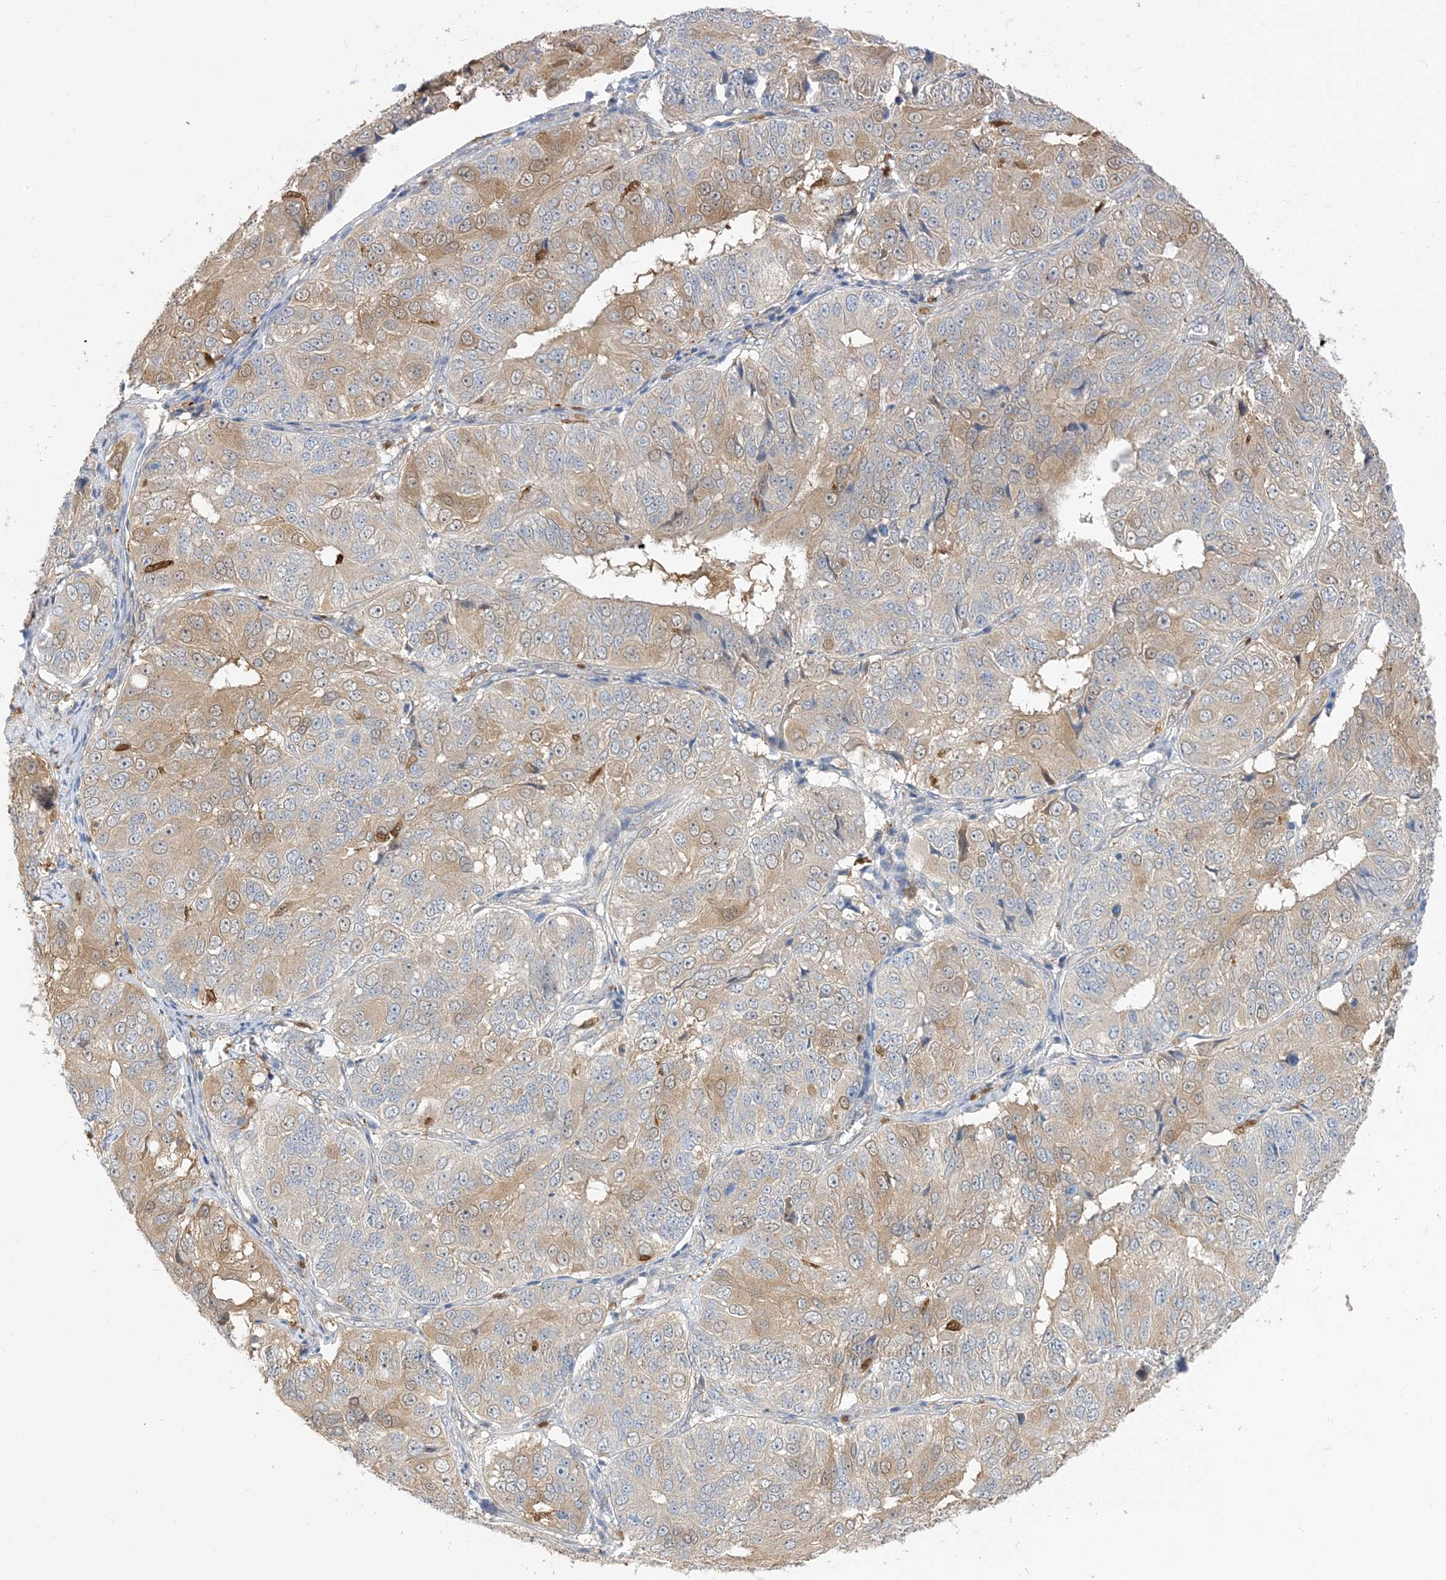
{"staining": {"intensity": "moderate", "quantity": "<25%", "location": "cytoplasmic/membranous"}, "tissue": "ovarian cancer", "cell_type": "Tumor cells", "image_type": "cancer", "snomed": [{"axis": "morphology", "description": "Carcinoma, endometroid"}, {"axis": "topography", "description": "Ovary"}], "caption": "Immunohistochemical staining of endometroid carcinoma (ovarian) exhibits moderate cytoplasmic/membranous protein positivity in about <25% of tumor cells. (Stains: DAB (3,3'-diaminobenzidine) in brown, nuclei in blue, Microscopy: brightfield microscopy at high magnification).", "gene": "NAGK", "patient": {"sex": "female", "age": 51}}